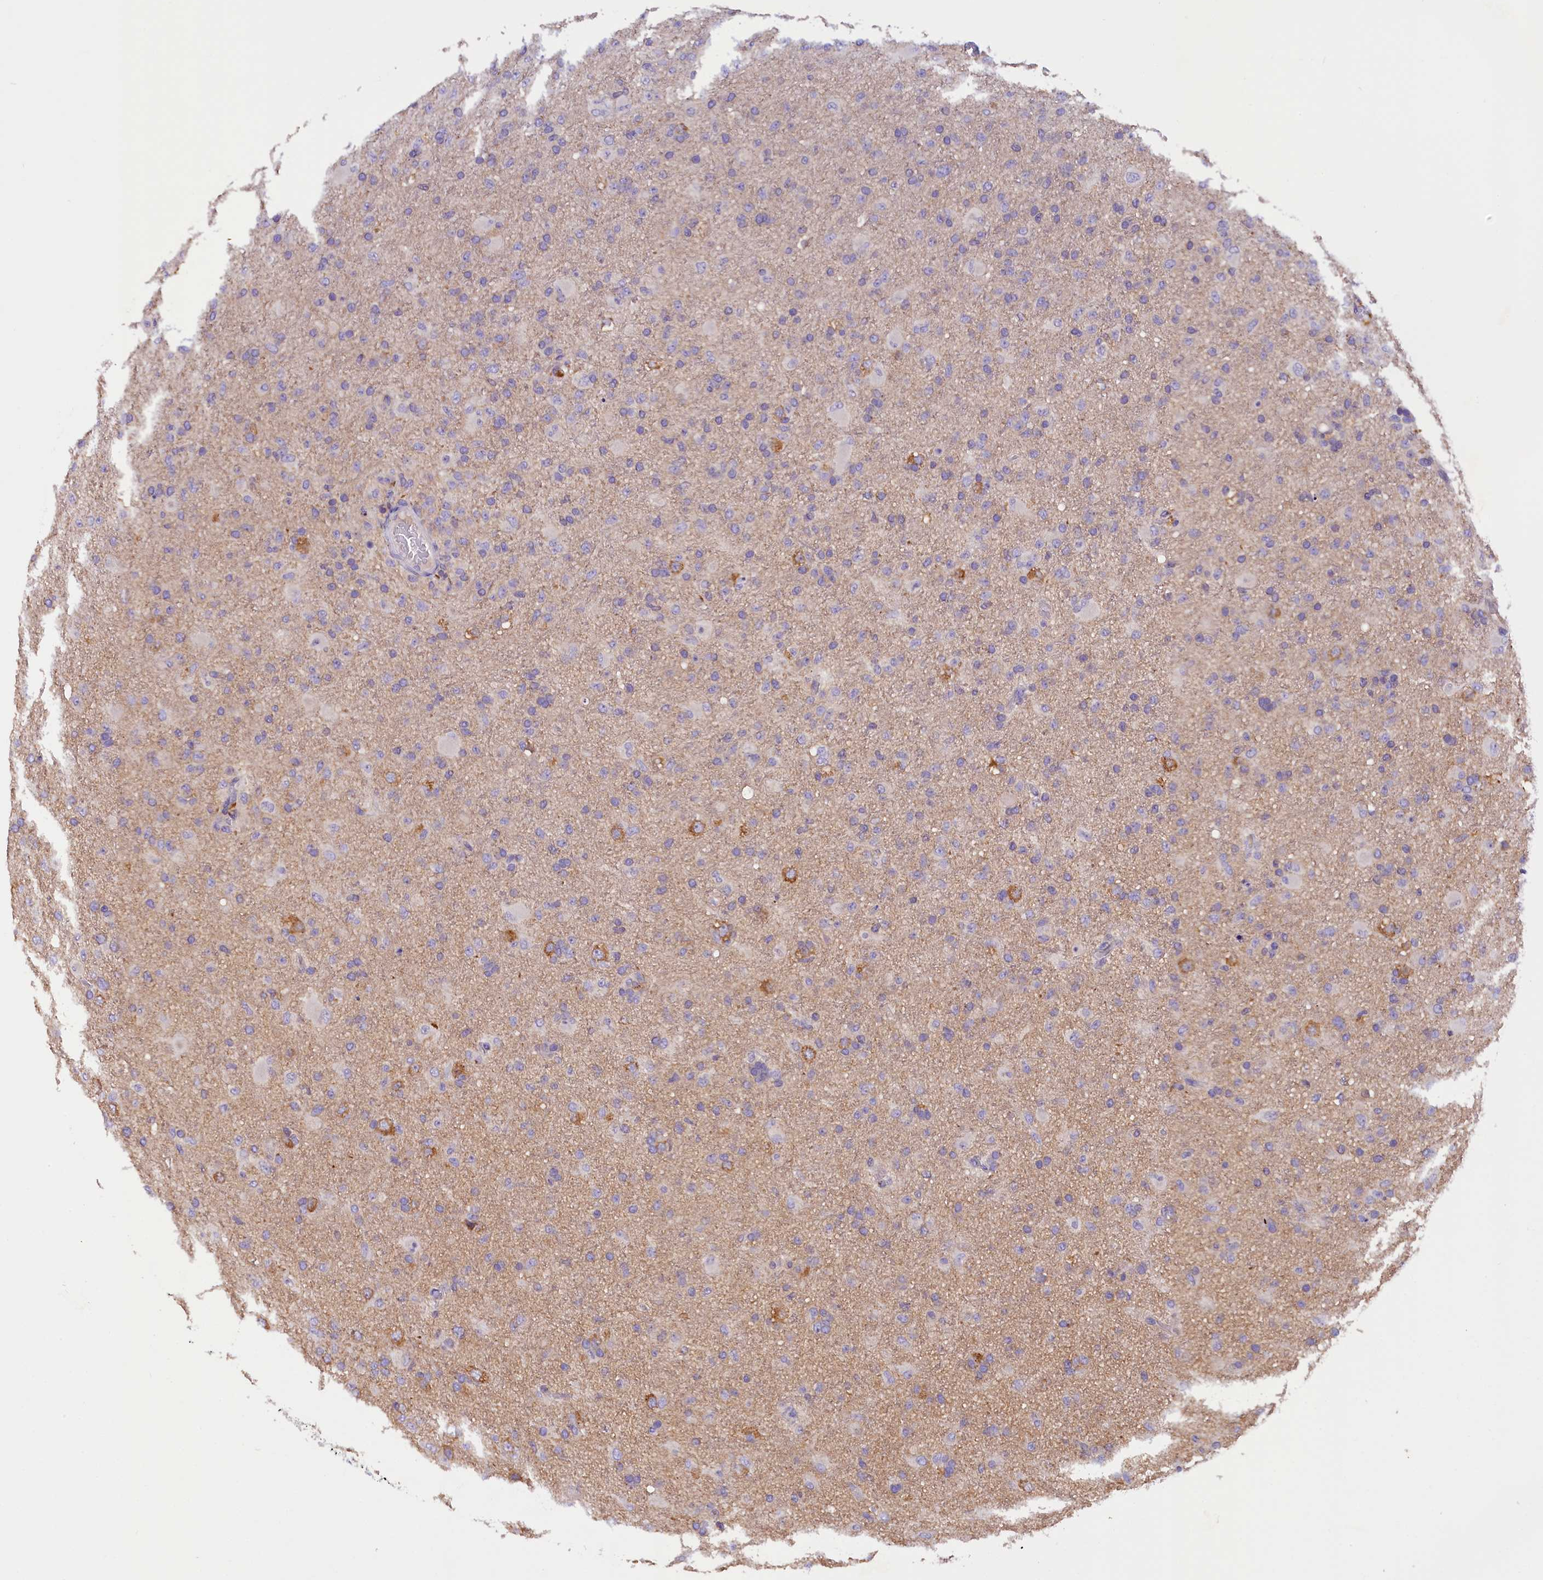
{"staining": {"intensity": "negative", "quantity": "none", "location": "none"}, "tissue": "glioma", "cell_type": "Tumor cells", "image_type": "cancer", "snomed": [{"axis": "morphology", "description": "Glioma, malignant, Low grade"}, {"axis": "topography", "description": "Brain"}], "caption": "This is an immunohistochemistry photomicrograph of malignant glioma (low-grade). There is no expression in tumor cells.", "gene": "AP3B2", "patient": {"sex": "male", "age": 65}}